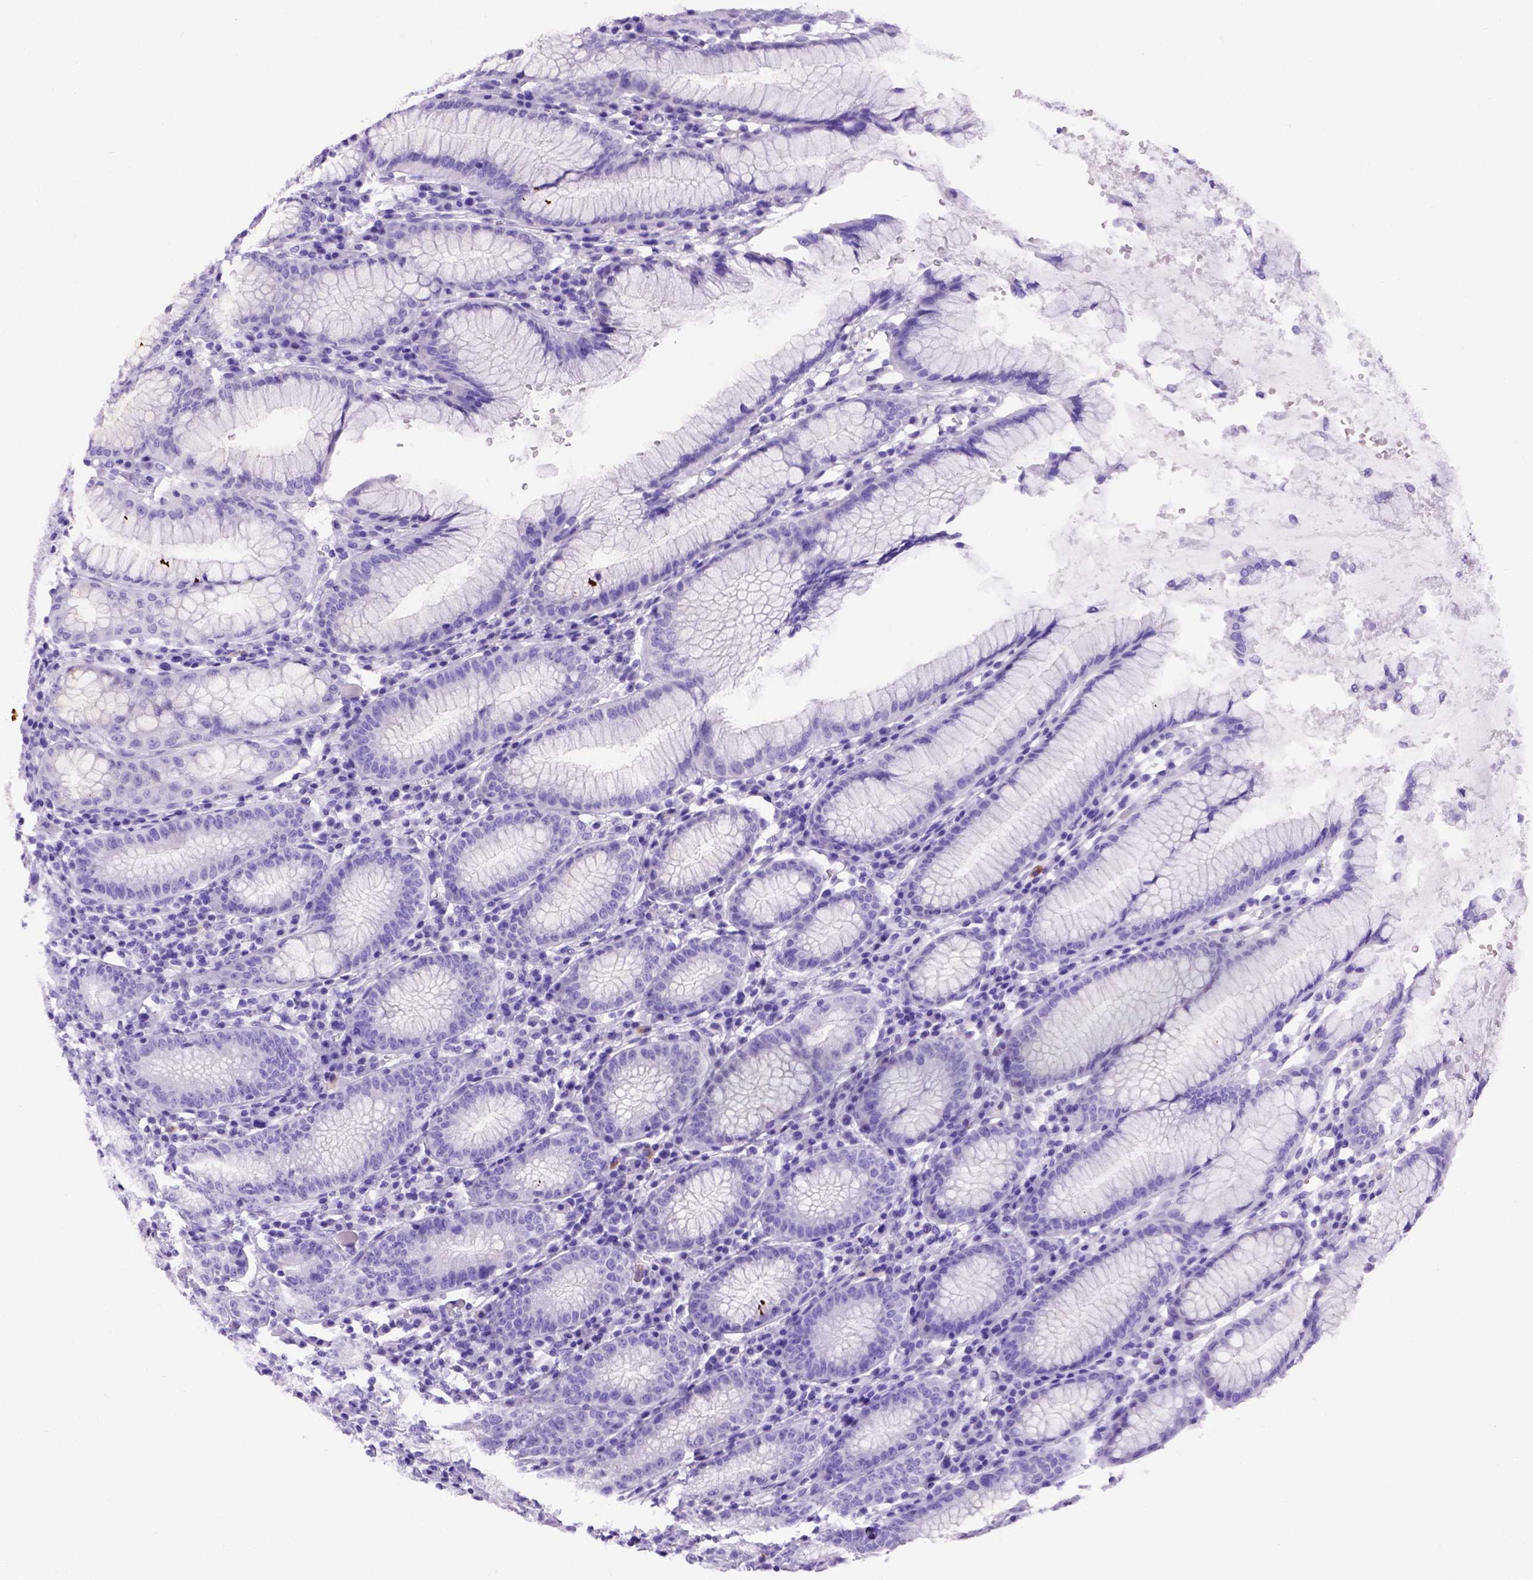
{"staining": {"intensity": "negative", "quantity": "none", "location": "none"}, "tissue": "stomach", "cell_type": "Glandular cells", "image_type": "normal", "snomed": [{"axis": "morphology", "description": "Normal tissue, NOS"}, {"axis": "topography", "description": "Stomach"}], "caption": "Immunohistochemical staining of unremarkable human stomach demonstrates no significant staining in glandular cells. Nuclei are stained in blue.", "gene": "MEOX2", "patient": {"sex": "male", "age": 55}}